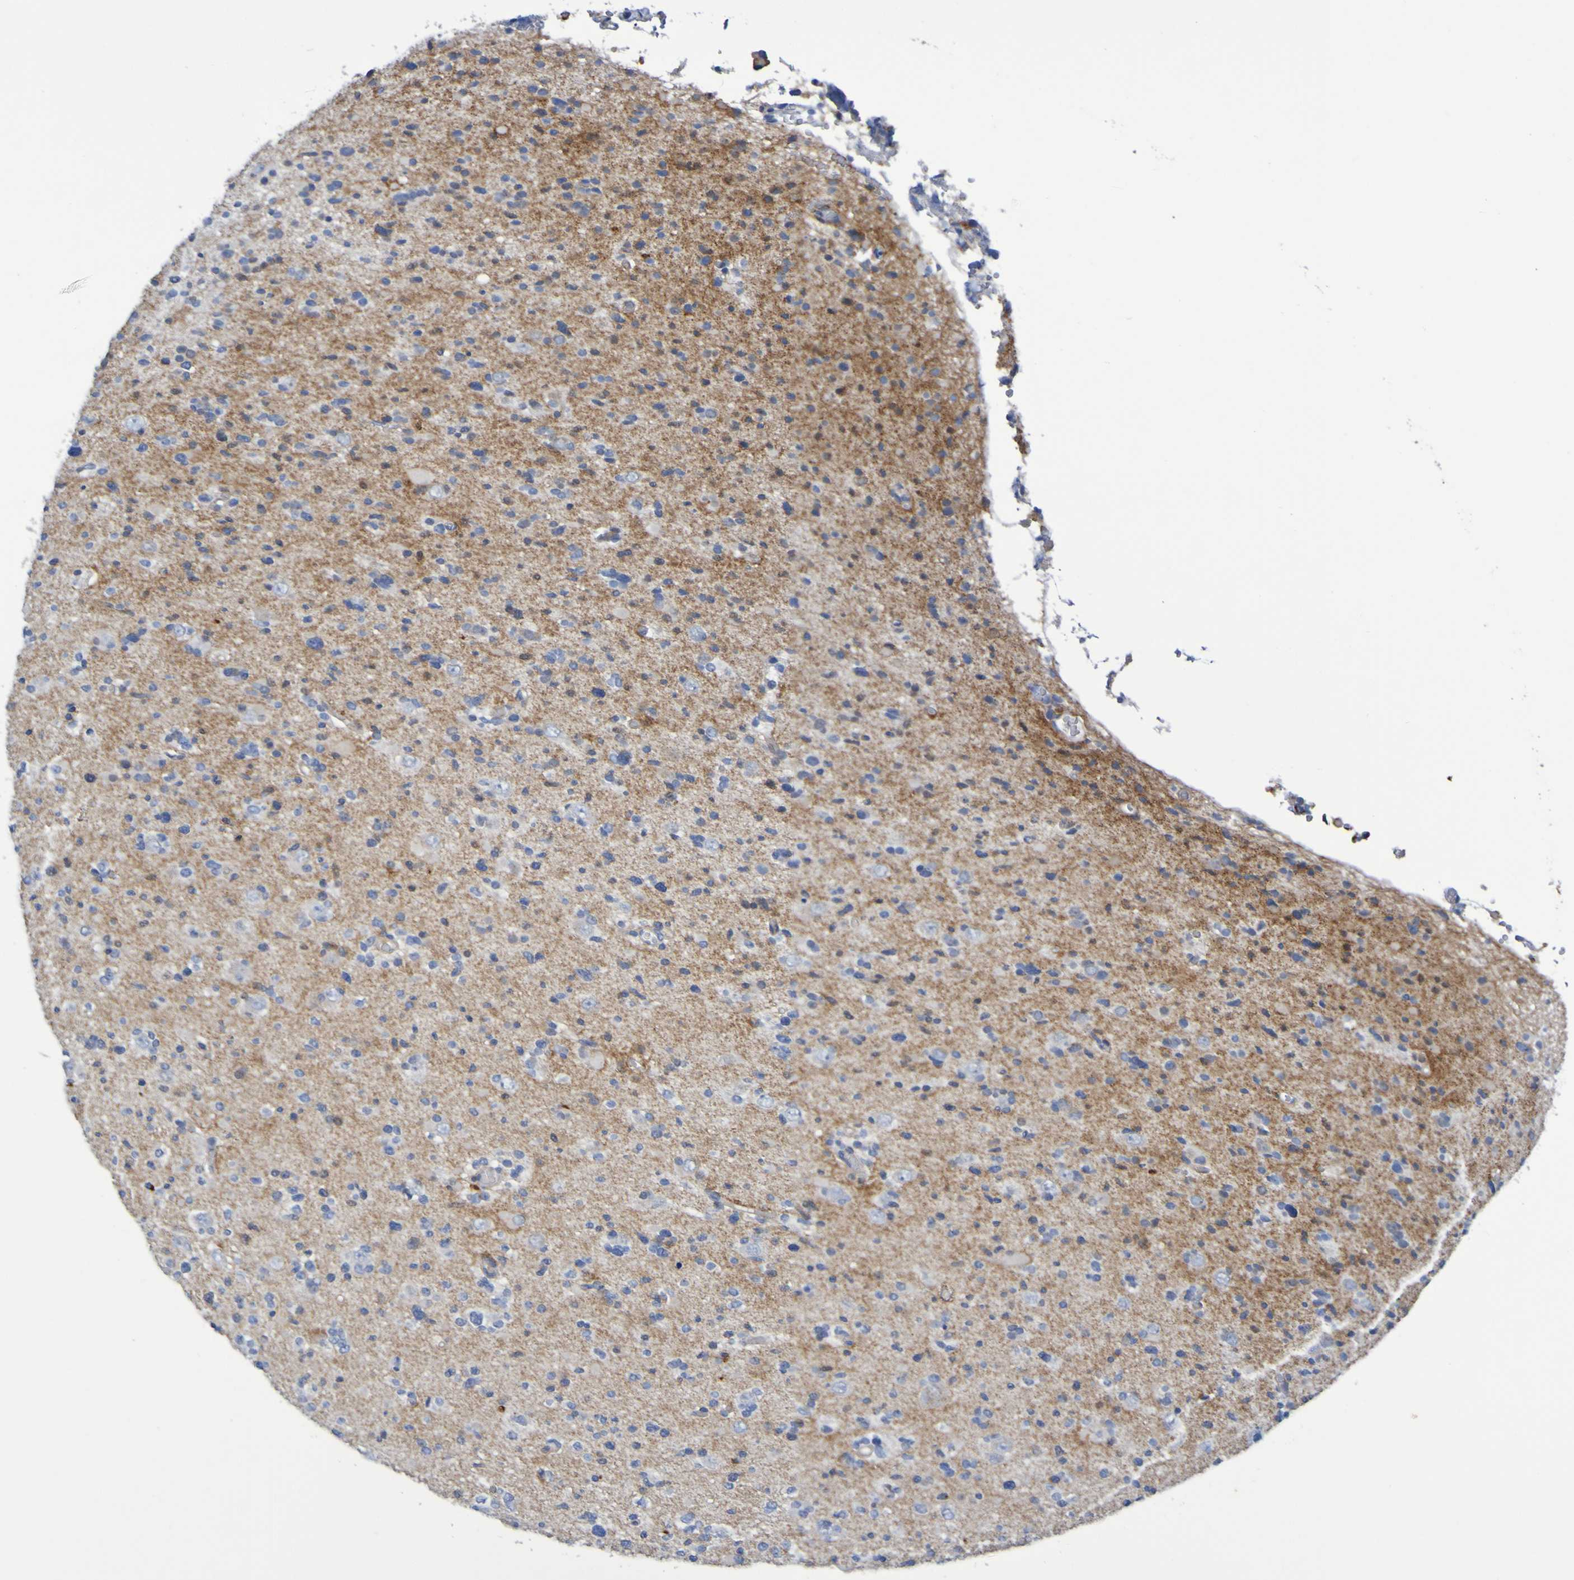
{"staining": {"intensity": "moderate", "quantity": "<25%", "location": "cytoplasmic/membranous"}, "tissue": "glioma", "cell_type": "Tumor cells", "image_type": "cancer", "snomed": [{"axis": "morphology", "description": "Glioma, malignant, Low grade"}, {"axis": "topography", "description": "Brain"}], "caption": "Immunohistochemical staining of low-grade glioma (malignant) demonstrates low levels of moderate cytoplasmic/membranous protein positivity in approximately <25% of tumor cells. (Stains: DAB in brown, nuclei in blue, Microscopy: brightfield microscopy at high magnification).", "gene": "C11orf24", "patient": {"sex": "female", "age": 22}}